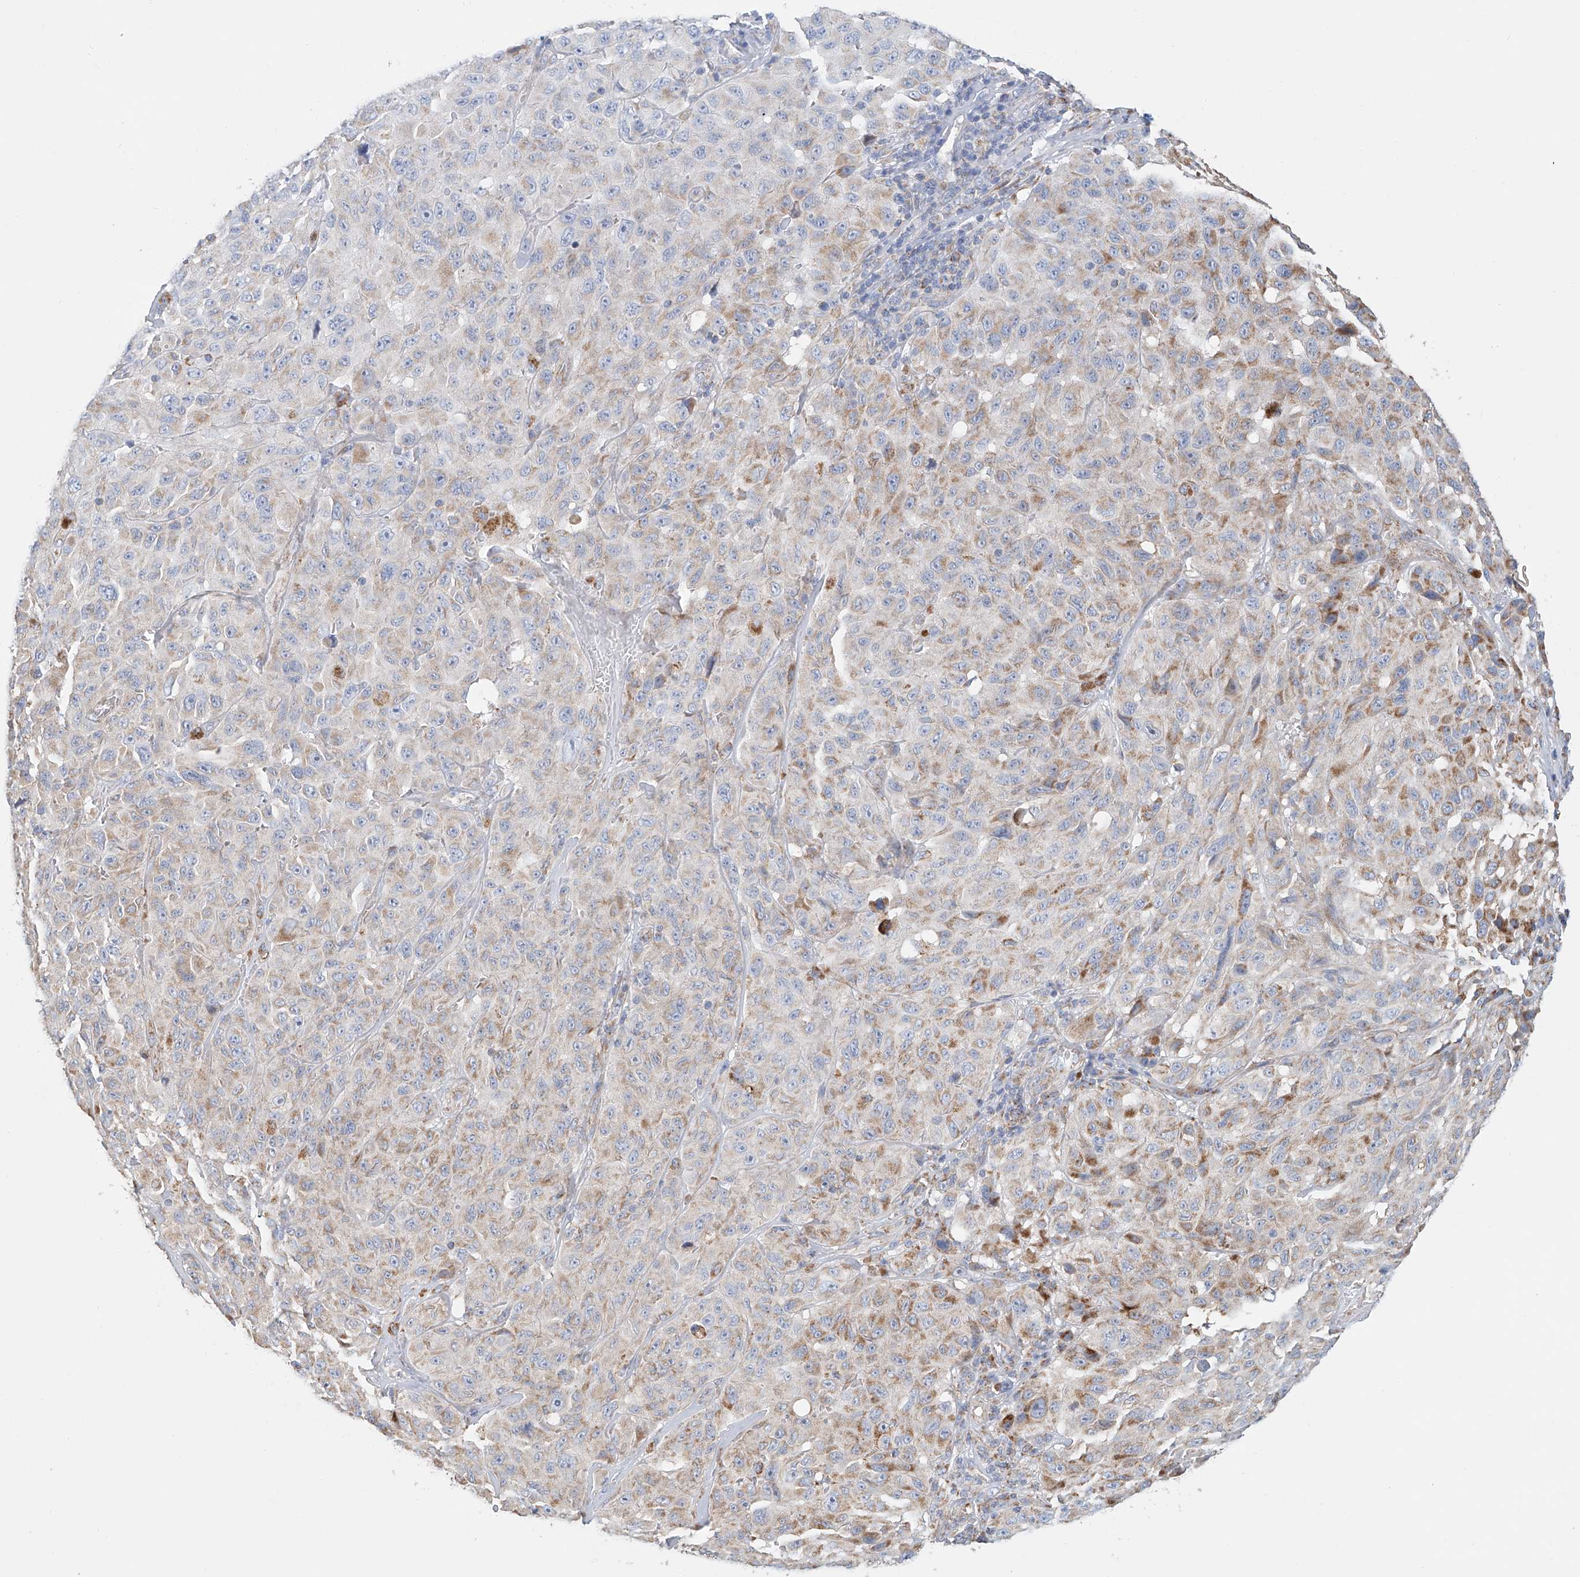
{"staining": {"intensity": "moderate", "quantity": "<25%", "location": "cytoplasmic/membranous"}, "tissue": "melanoma", "cell_type": "Tumor cells", "image_type": "cancer", "snomed": [{"axis": "morphology", "description": "Malignant melanoma, NOS"}, {"axis": "topography", "description": "Skin"}], "caption": "Protein analysis of melanoma tissue demonstrates moderate cytoplasmic/membranous expression in approximately <25% of tumor cells.", "gene": "MCL1", "patient": {"sex": "male", "age": 66}}